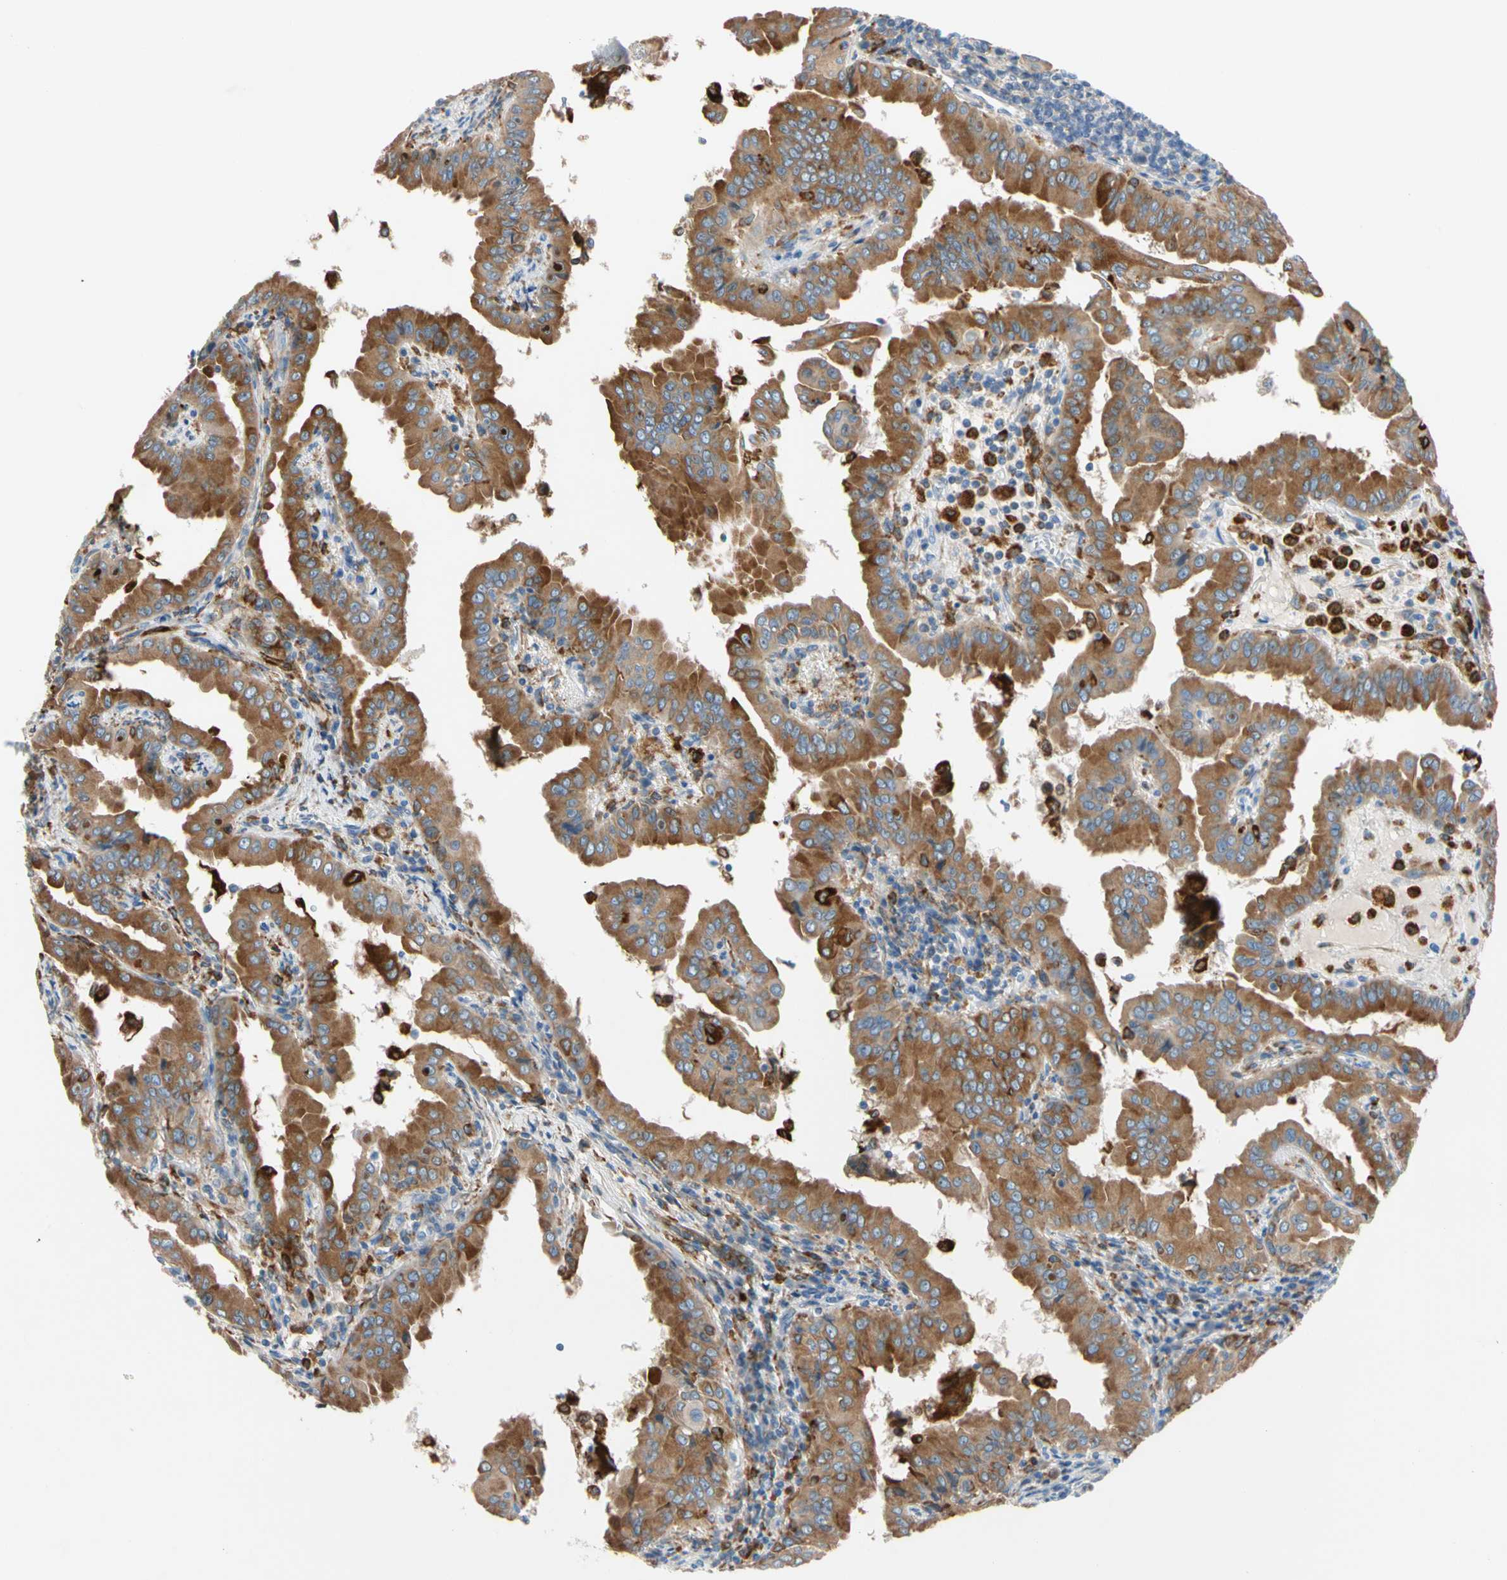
{"staining": {"intensity": "moderate", "quantity": ">75%", "location": "cytoplasmic/membranous"}, "tissue": "thyroid cancer", "cell_type": "Tumor cells", "image_type": "cancer", "snomed": [{"axis": "morphology", "description": "Papillary adenocarcinoma, NOS"}, {"axis": "topography", "description": "Thyroid gland"}], "caption": "Protein staining of thyroid papillary adenocarcinoma tissue reveals moderate cytoplasmic/membranous expression in approximately >75% of tumor cells. The protein of interest is stained brown, and the nuclei are stained in blue (DAB IHC with brightfield microscopy, high magnification).", "gene": "LRPAP1", "patient": {"sex": "male", "age": 33}}